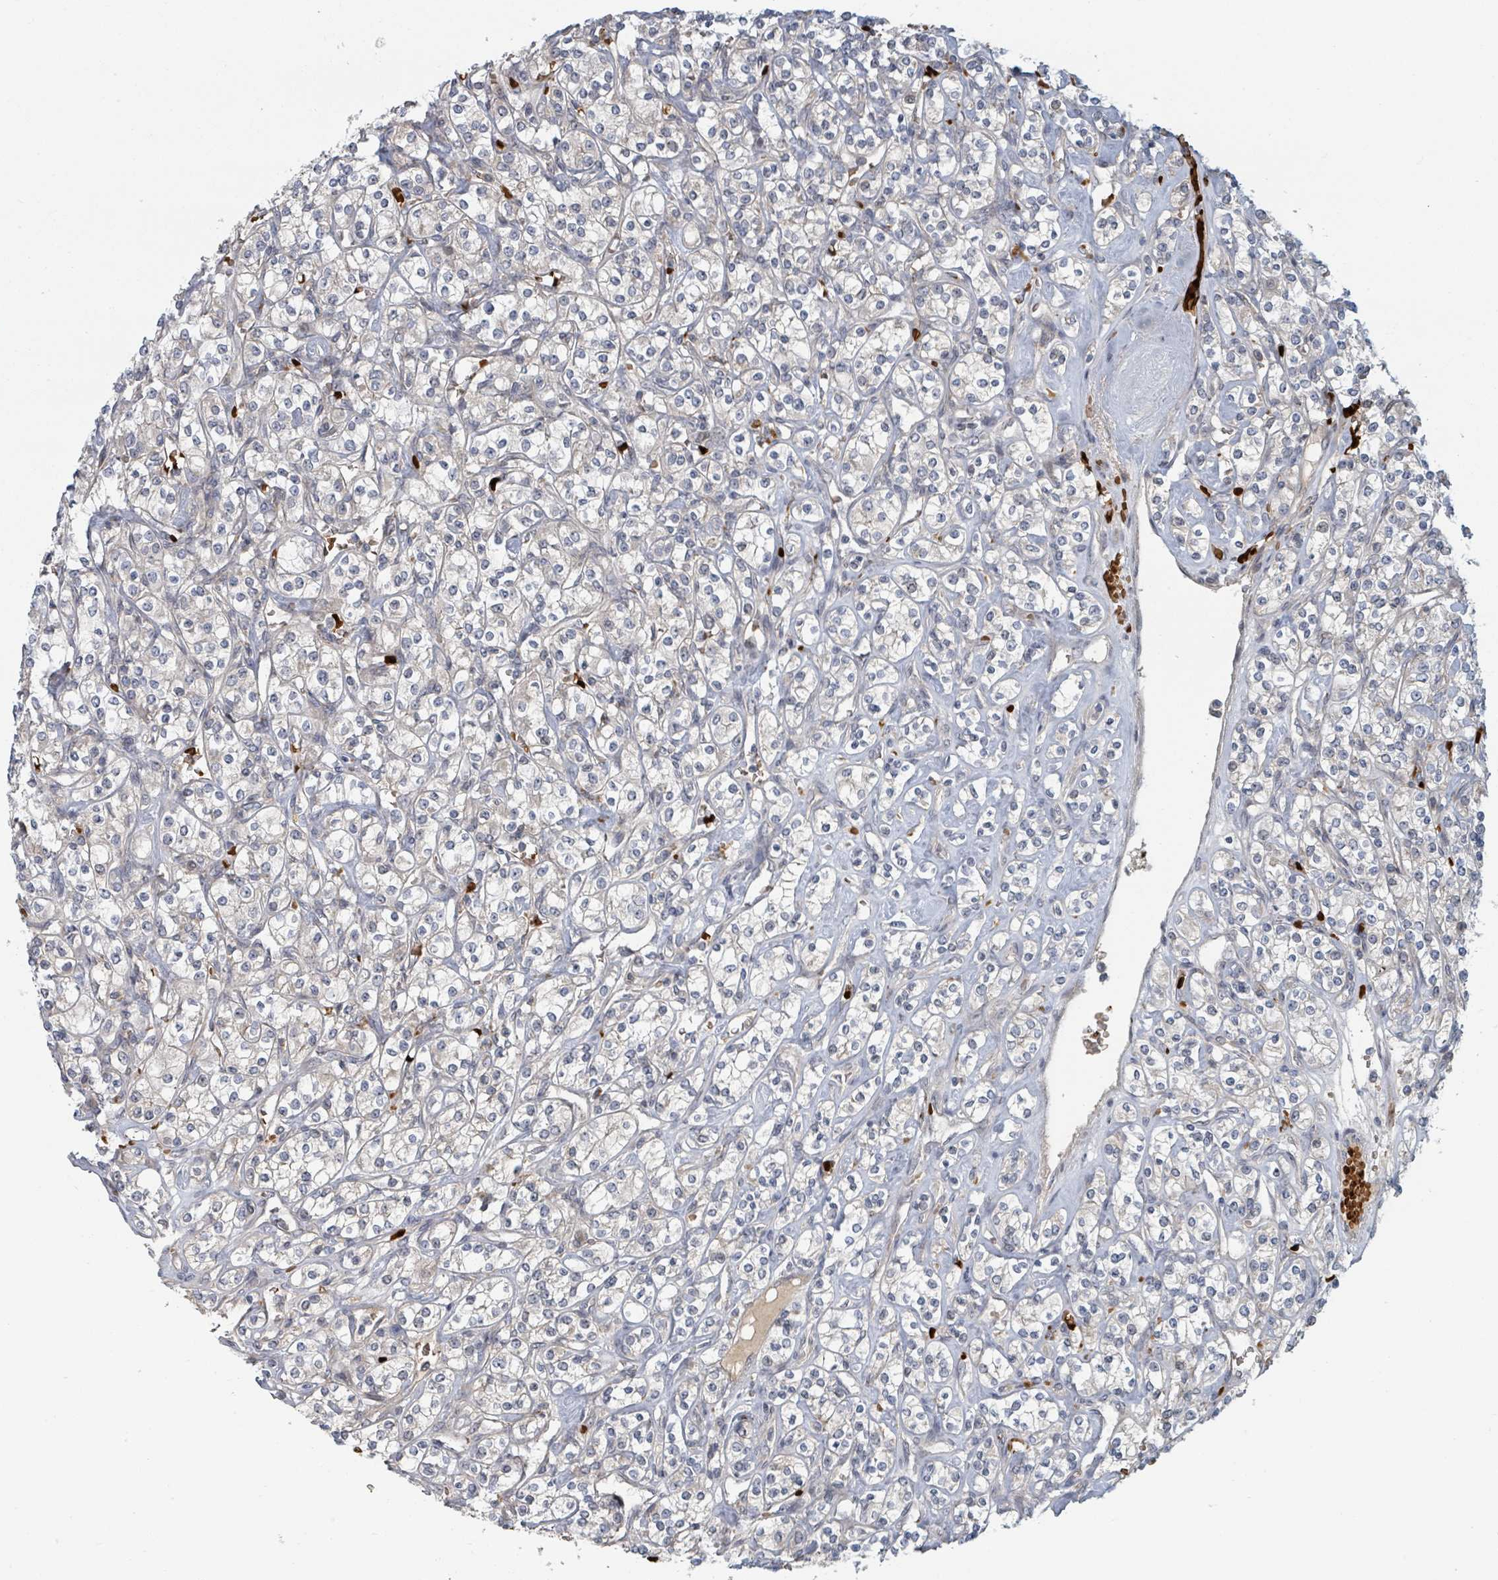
{"staining": {"intensity": "negative", "quantity": "none", "location": "none"}, "tissue": "renal cancer", "cell_type": "Tumor cells", "image_type": "cancer", "snomed": [{"axis": "morphology", "description": "Adenocarcinoma, NOS"}, {"axis": "topography", "description": "Kidney"}], "caption": "Immunohistochemistry of renal cancer shows no expression in tumor cells. The staining was performed using DAB to visualize the protein expression in brown, while the nuclei were stained in blue with hematoxylin (Magnification: 20x).", "gene": "TRPC4AP", "patient": {"sex": "male", "age": 77}}